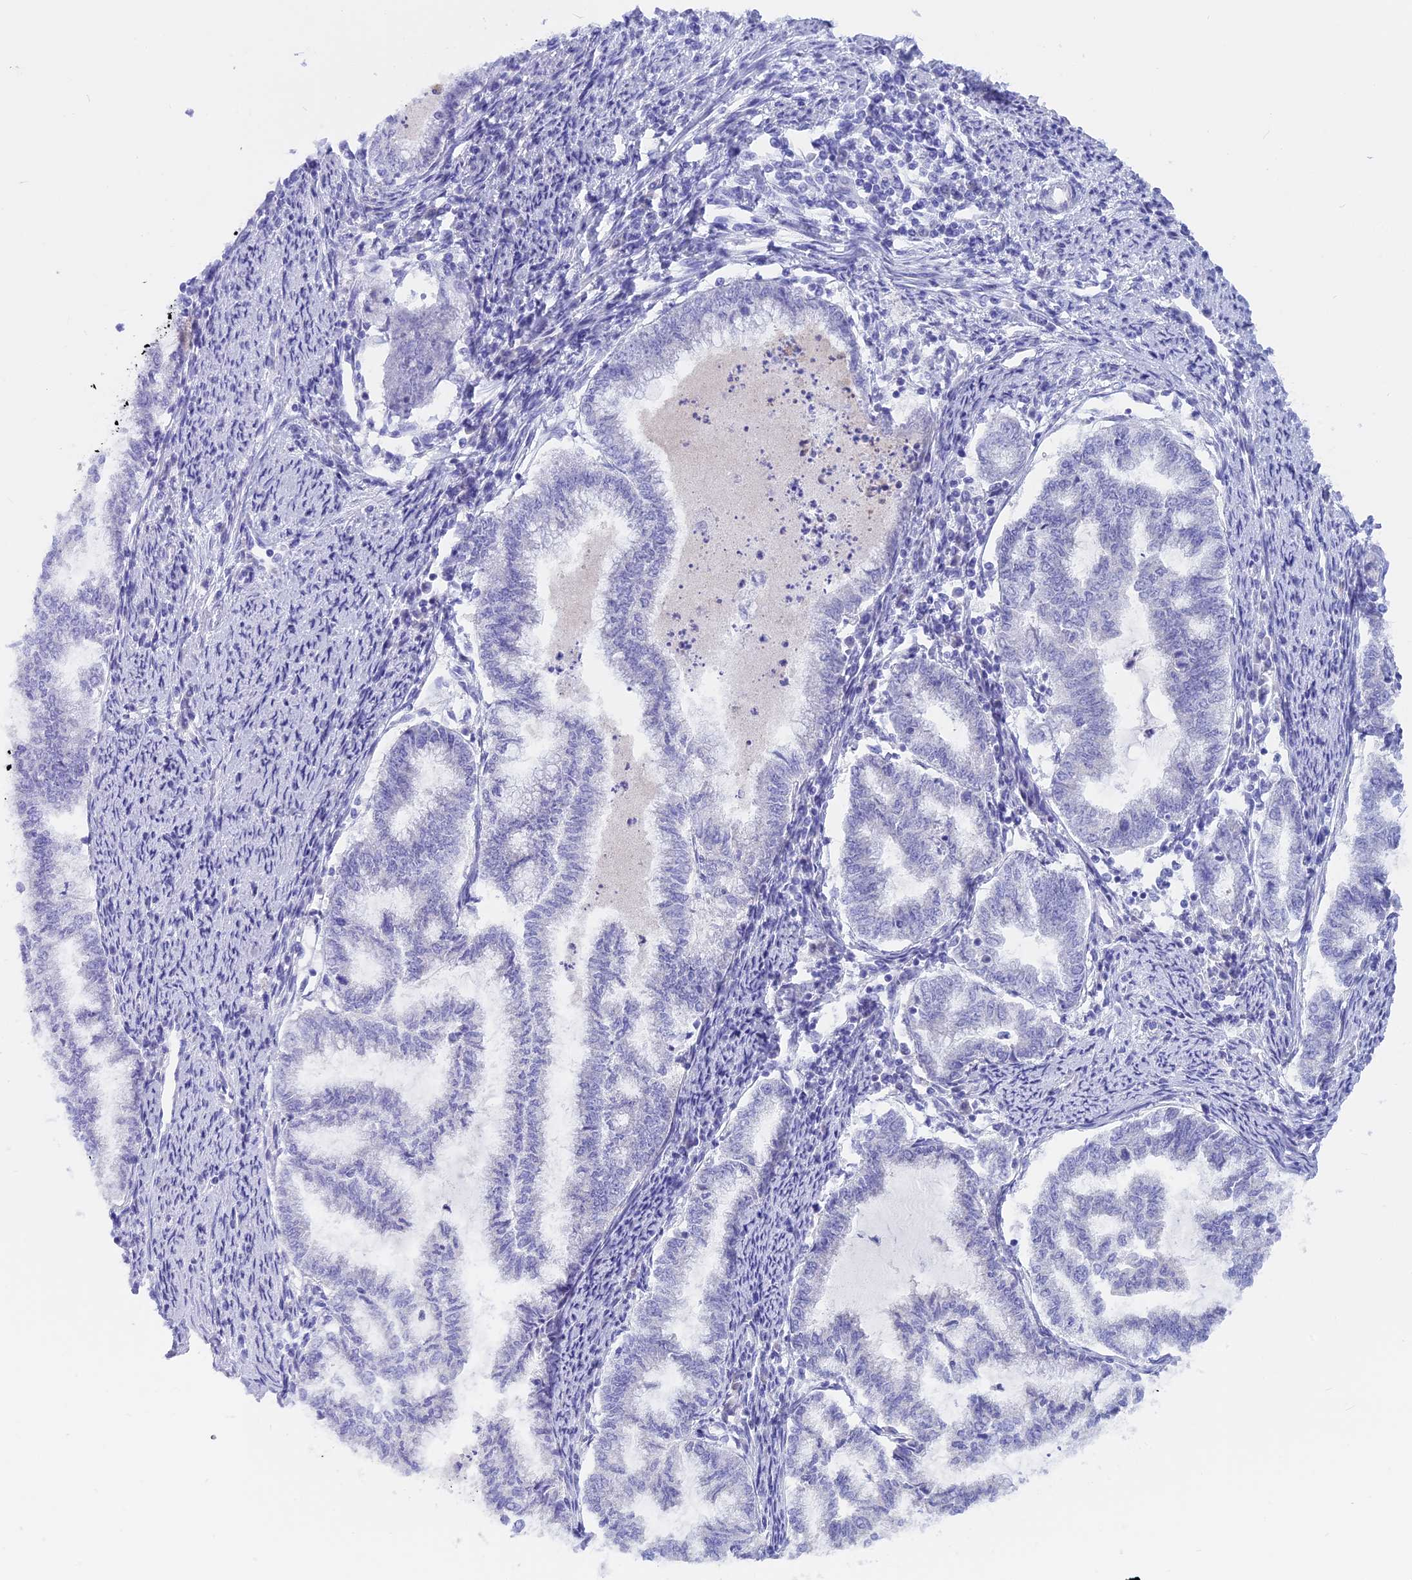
{"staining": {"intensity": "negative", "quantity": "none", "location": "none"}, "tissue": "endometrial cancer", "cell_type": "Tumor cells", "image_type": "cancer", "snomed": [{"axis": "morphology", "description": "Adenocarcinoma, NOS"}, {"axis": "topography", "description": "Endometrium"}], "caption": "The micrograph demonstrates no significant positivity in tumor cells of adenocarcinoma (endometrial).", "gene": "SNTN", "patient": {"sex": "female", "age": 79}}